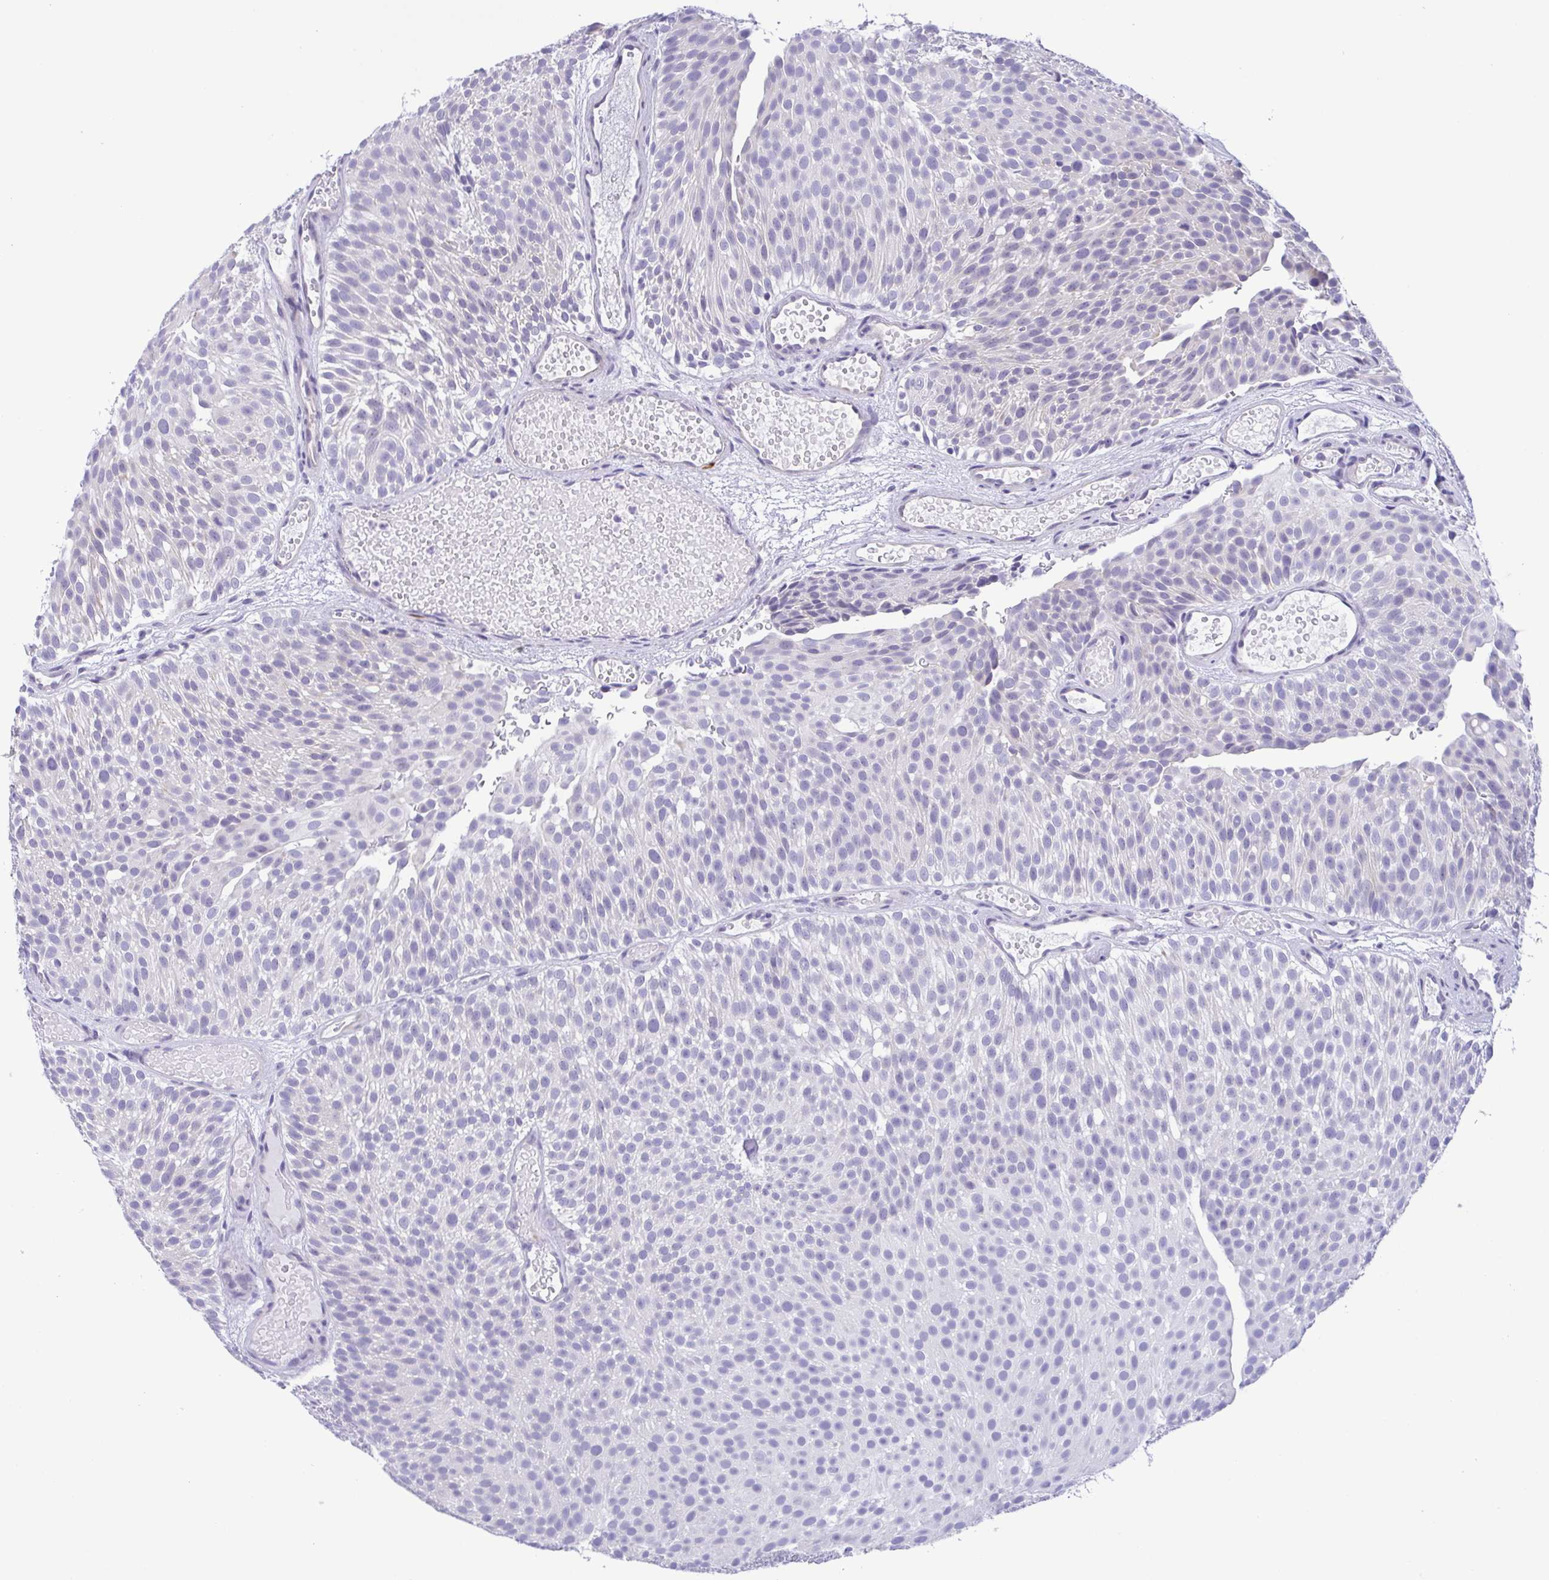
{"staining": {"intensity": "negative", "quantity": "none", "location": "none"}, "tissue": "urothelial cancer", "cell_type": "Tumor cells", "image_type": "cancer", "snomed": [{"axis": "morphology", "description": "Urothelial carcinoma, Low grade"}, {"axis": "topography", "description": "Urinary bladder"}], "caption": "Tumor cells show no significant expression in urothelial carcinoma (low-grade).", "gene": "MYL7", "patient": {"sex": "male", "age": 78}}